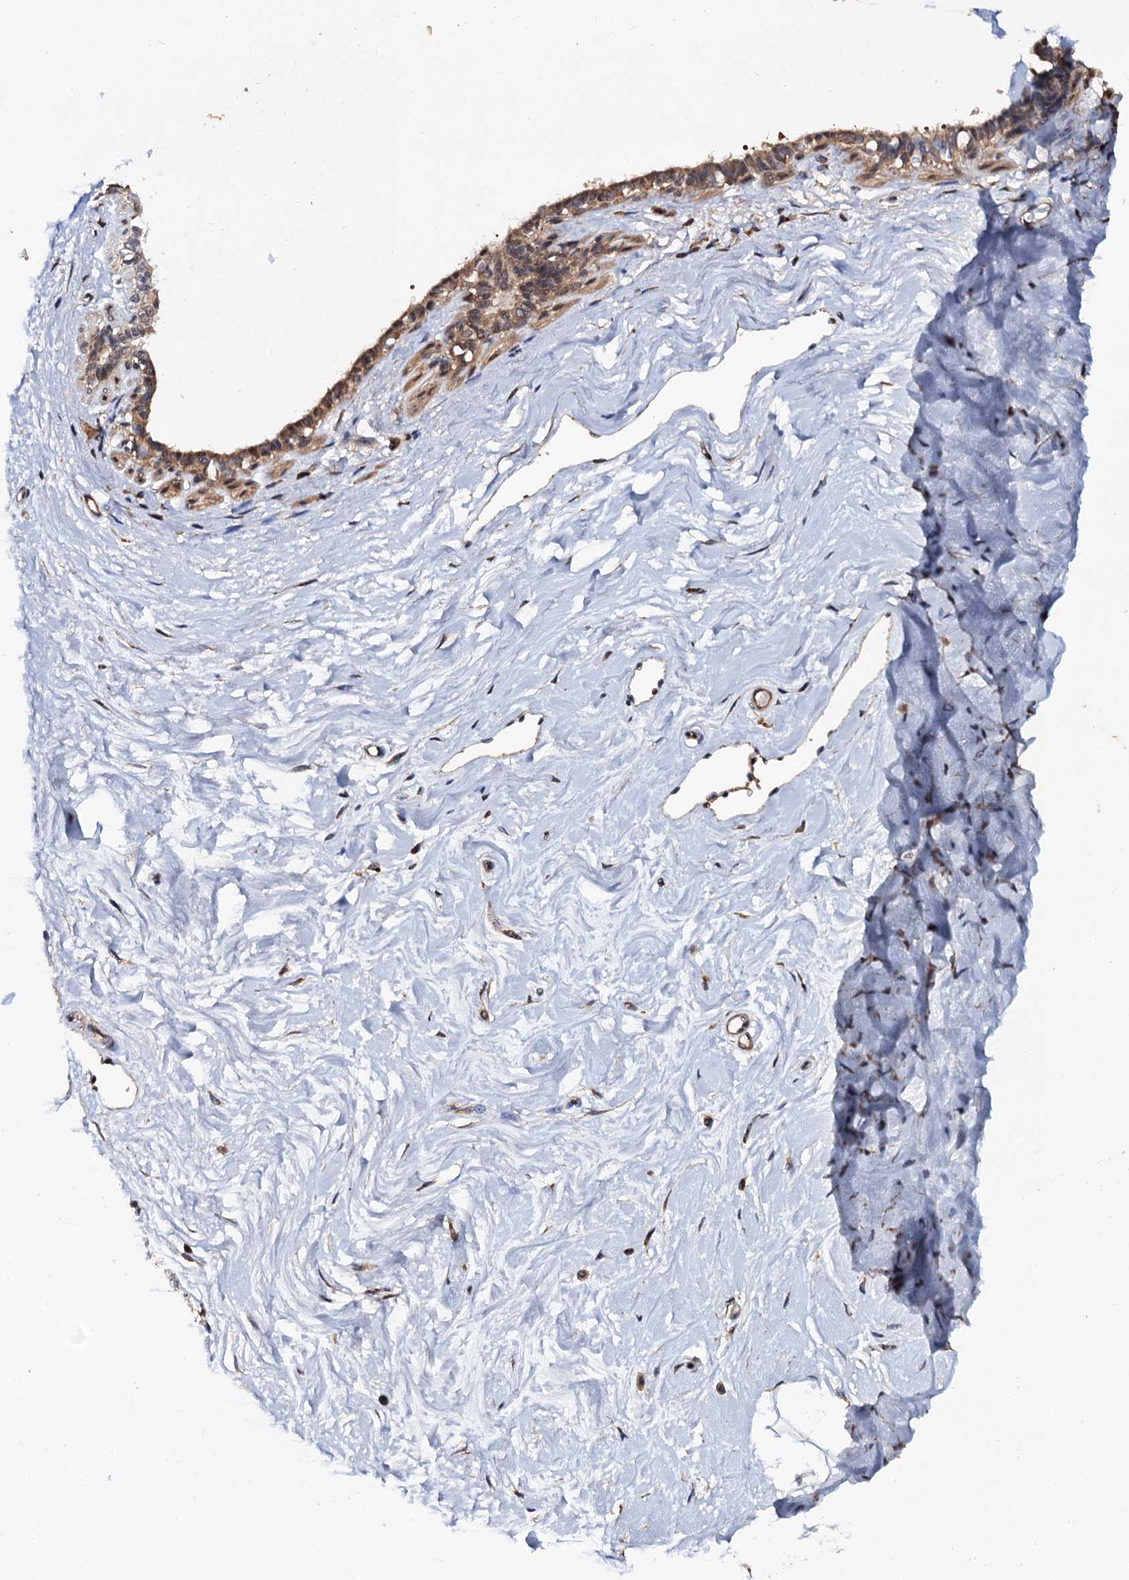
{"staining": {"intensity": "moderate", "quantity": ">75%", "location": "cytoplasmic/membranous"}, "tissue": "breast", "cell_type": "Glandular cells", "image_type": "normal", "snomed": [{"axis": "morphology", "description": "Normal tissue, NOS"}, {"axis": "topography", "description": "Breast"}], "caption": "Immunohistochemistry of unremarkable breast exhibits medium levels of moderate cytoplasmic/membranous staining in about >75% of glandular cells.", "gene": "MIER2", "patient": {"sex": "female", "age": 45}}